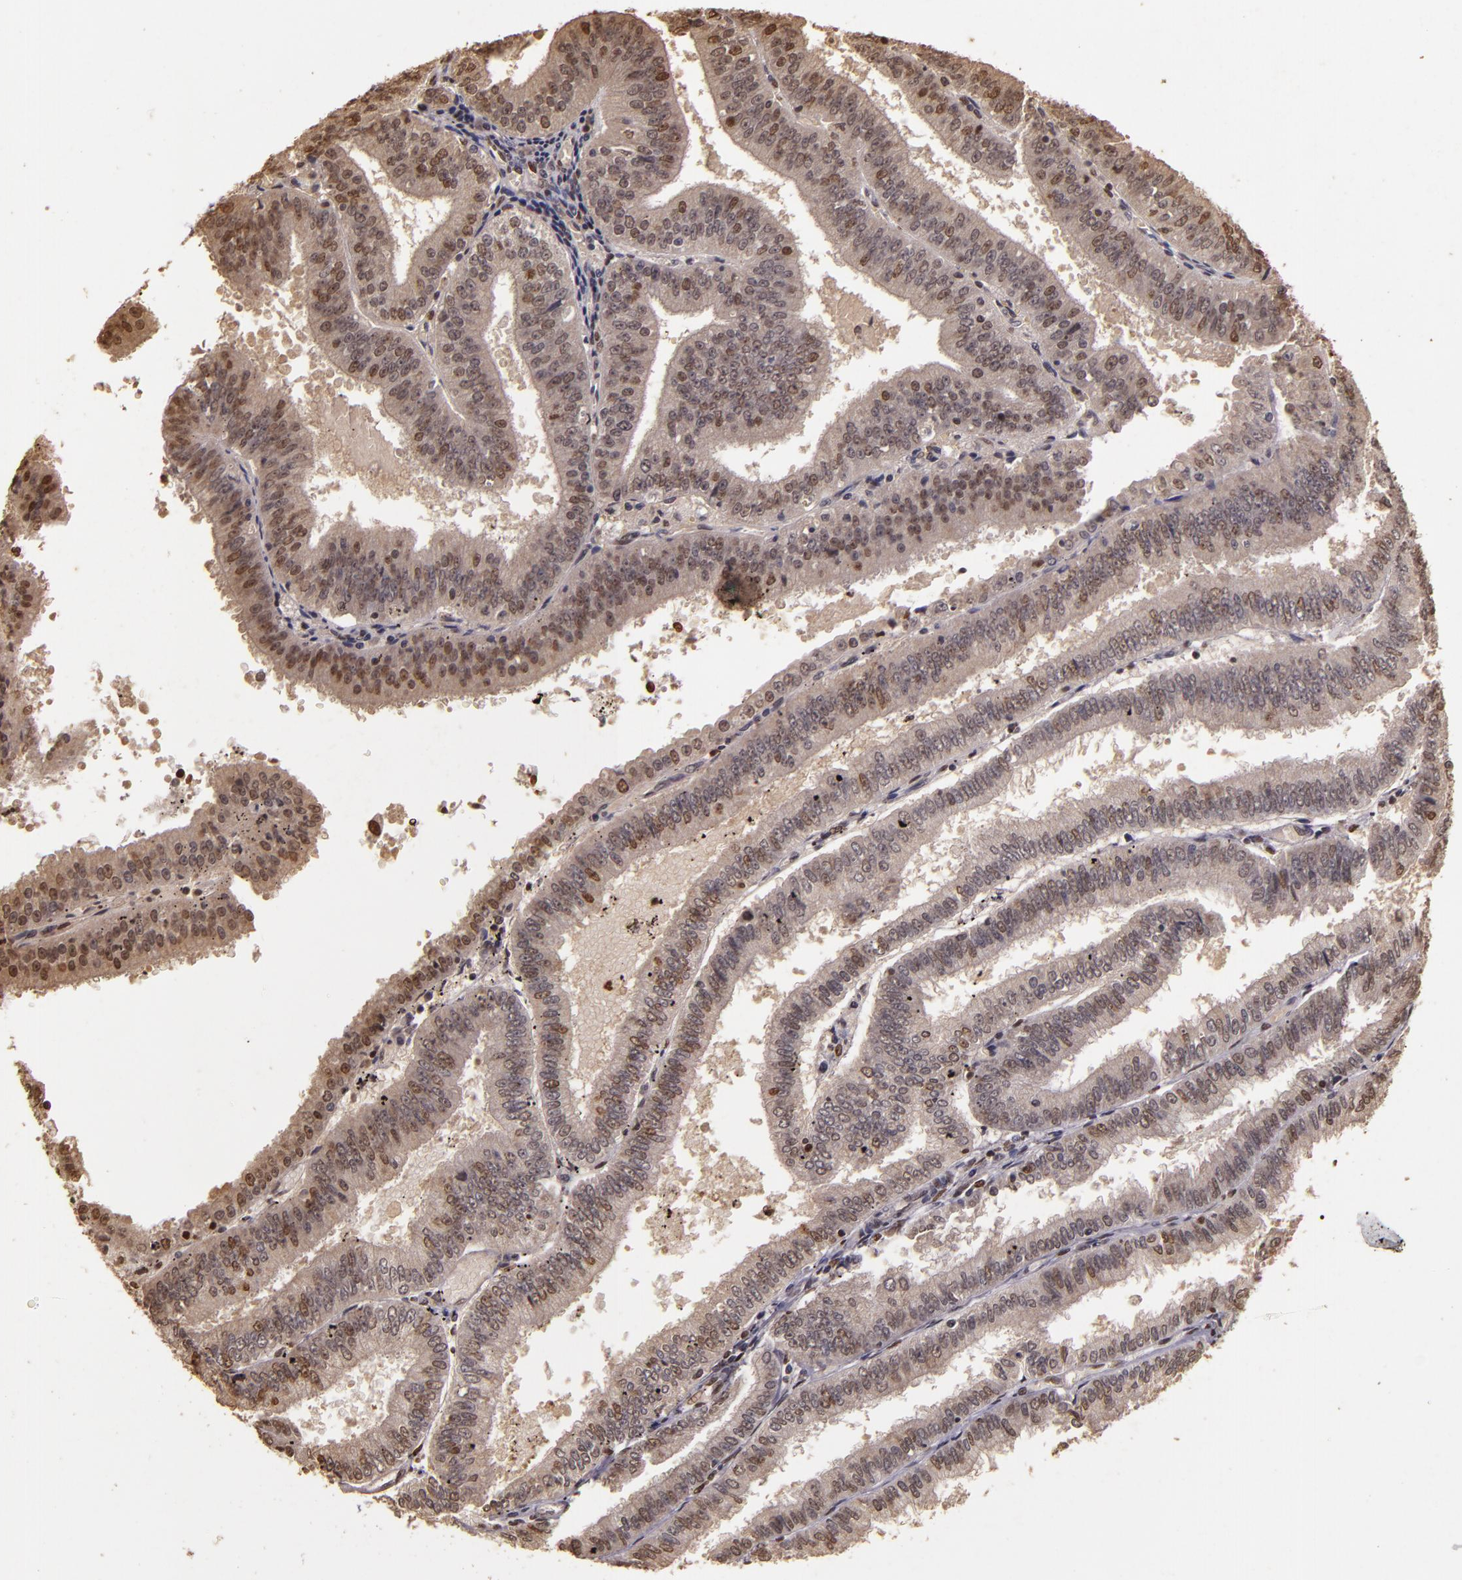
{"staining": {"intensity": "weak", "quantity": ">75%", "location": "cytoplasmic/membranous,nuclear"}, "tissue": "endometrial cancer", "cell_type": "Tumor cells", "image_type": "cancer", "snomed": [{"axis": "morphology", "description": "Adenocarcinoma, NOS"}, {"axis": "topography", "description": "Endometrium"}], "caption": "There is low levels of weak cytoplasmic/membranous and nuclear staining in tumor cells of endometrial cancer, as demonstrated by immunohistochemical staining (brown color).", "gene": "CUL1", "patient": {"sex": "female", "age": 66}}